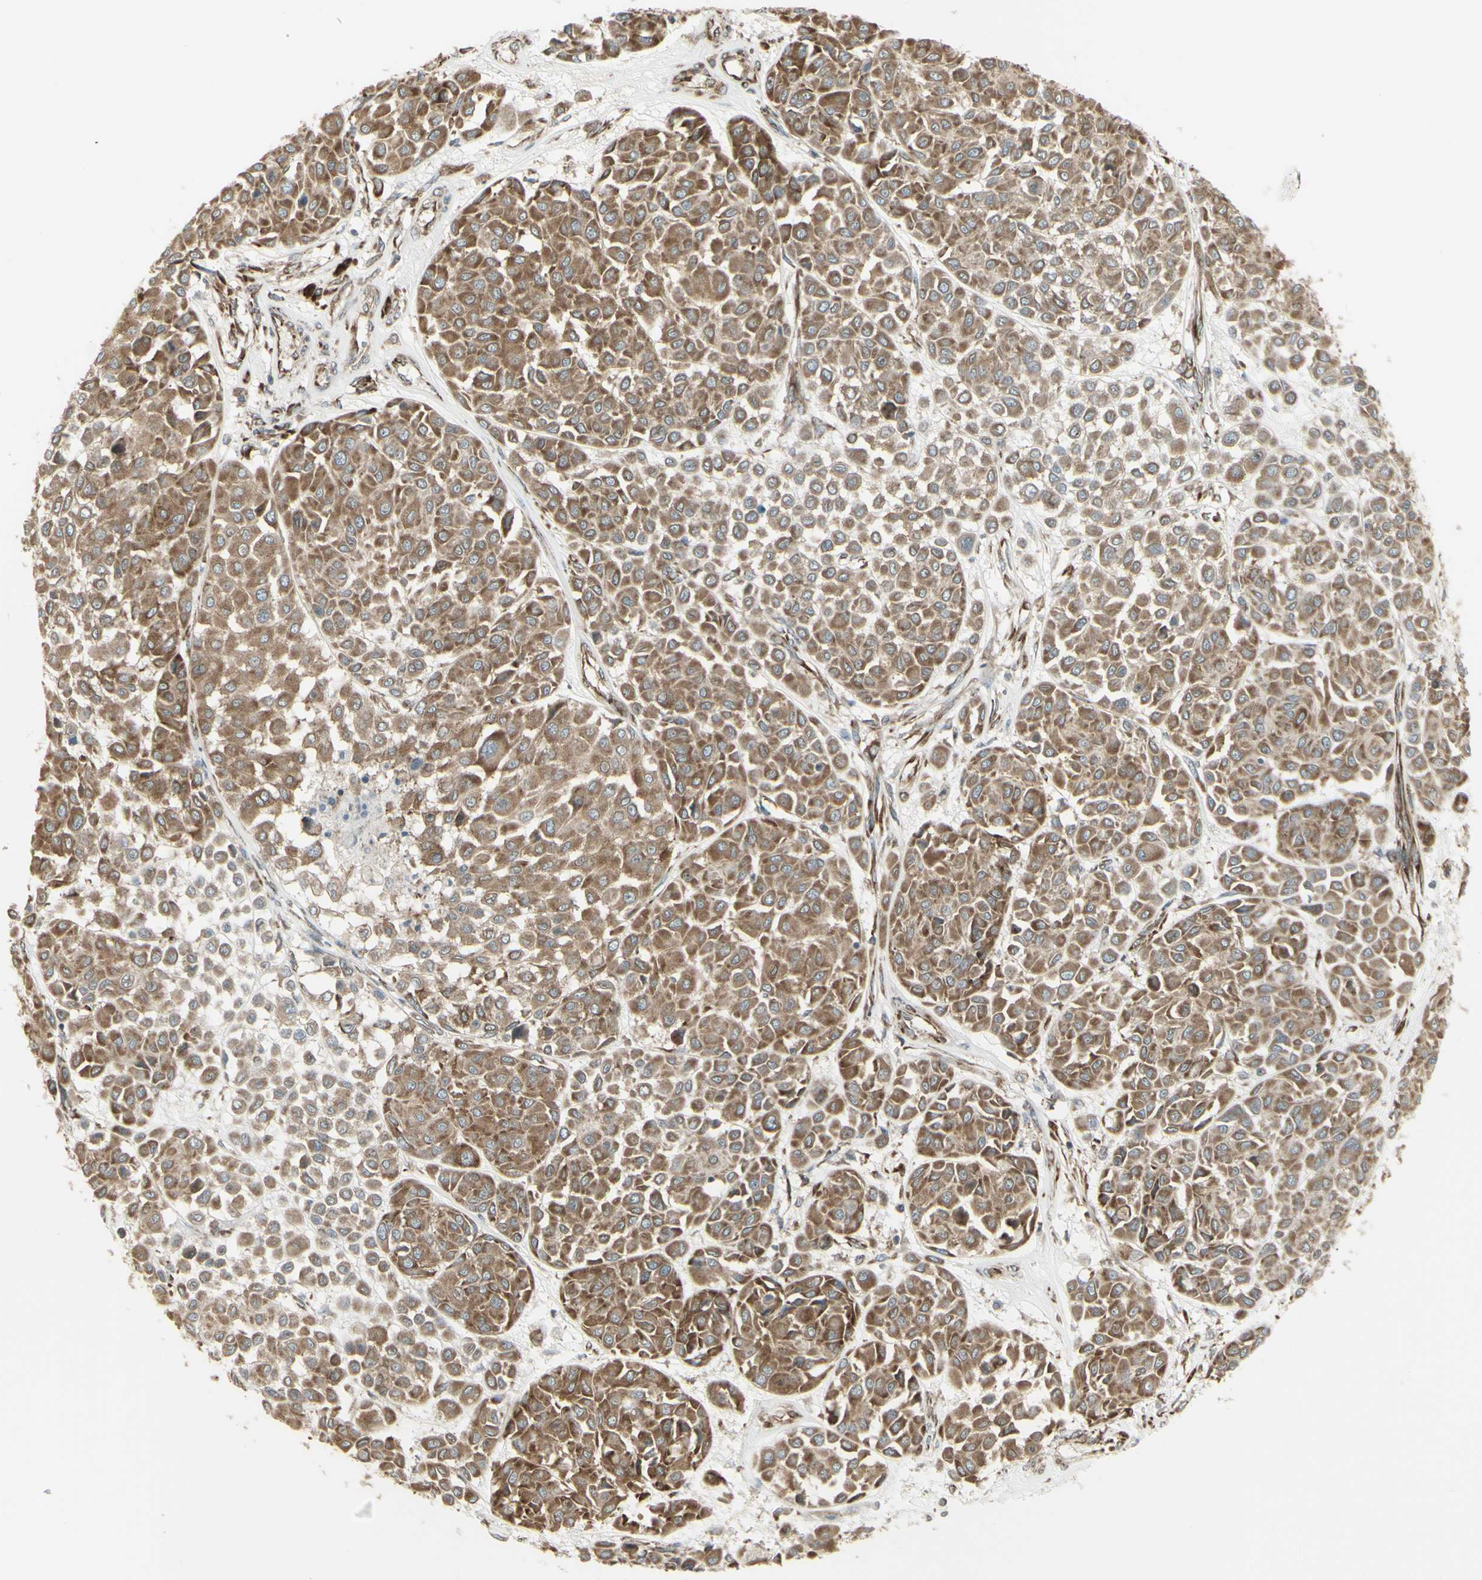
{"staining": {"intensity": "moderate", "quantity": ">75%", "location": "cytoplasmic/membranous"}, "tissue": "melanoma", "cell_type": "Tumor cells", "image_type": "cancer", "snomed": [{"axis": "morphology", "description": "Malignant melanoma, Metastatic site"}, {"axis": "topography", "description": "Soft tissue"}], "caption": "Immunohistochemistry (IHC) staining of malignant melanoma (metastatic site), which reveals medium levels of moderate cytoplasmic/membranous staining in approximately >75% of tumor cells indicating moderate cytoplasmic/membranous protein expression. The staining was performed using DAB (brown) for protein detection and nuclei were counterstained in hematoxylin (blue).", "gene": "FKBP3", "patient": {"sex": "male", "age": 41}}